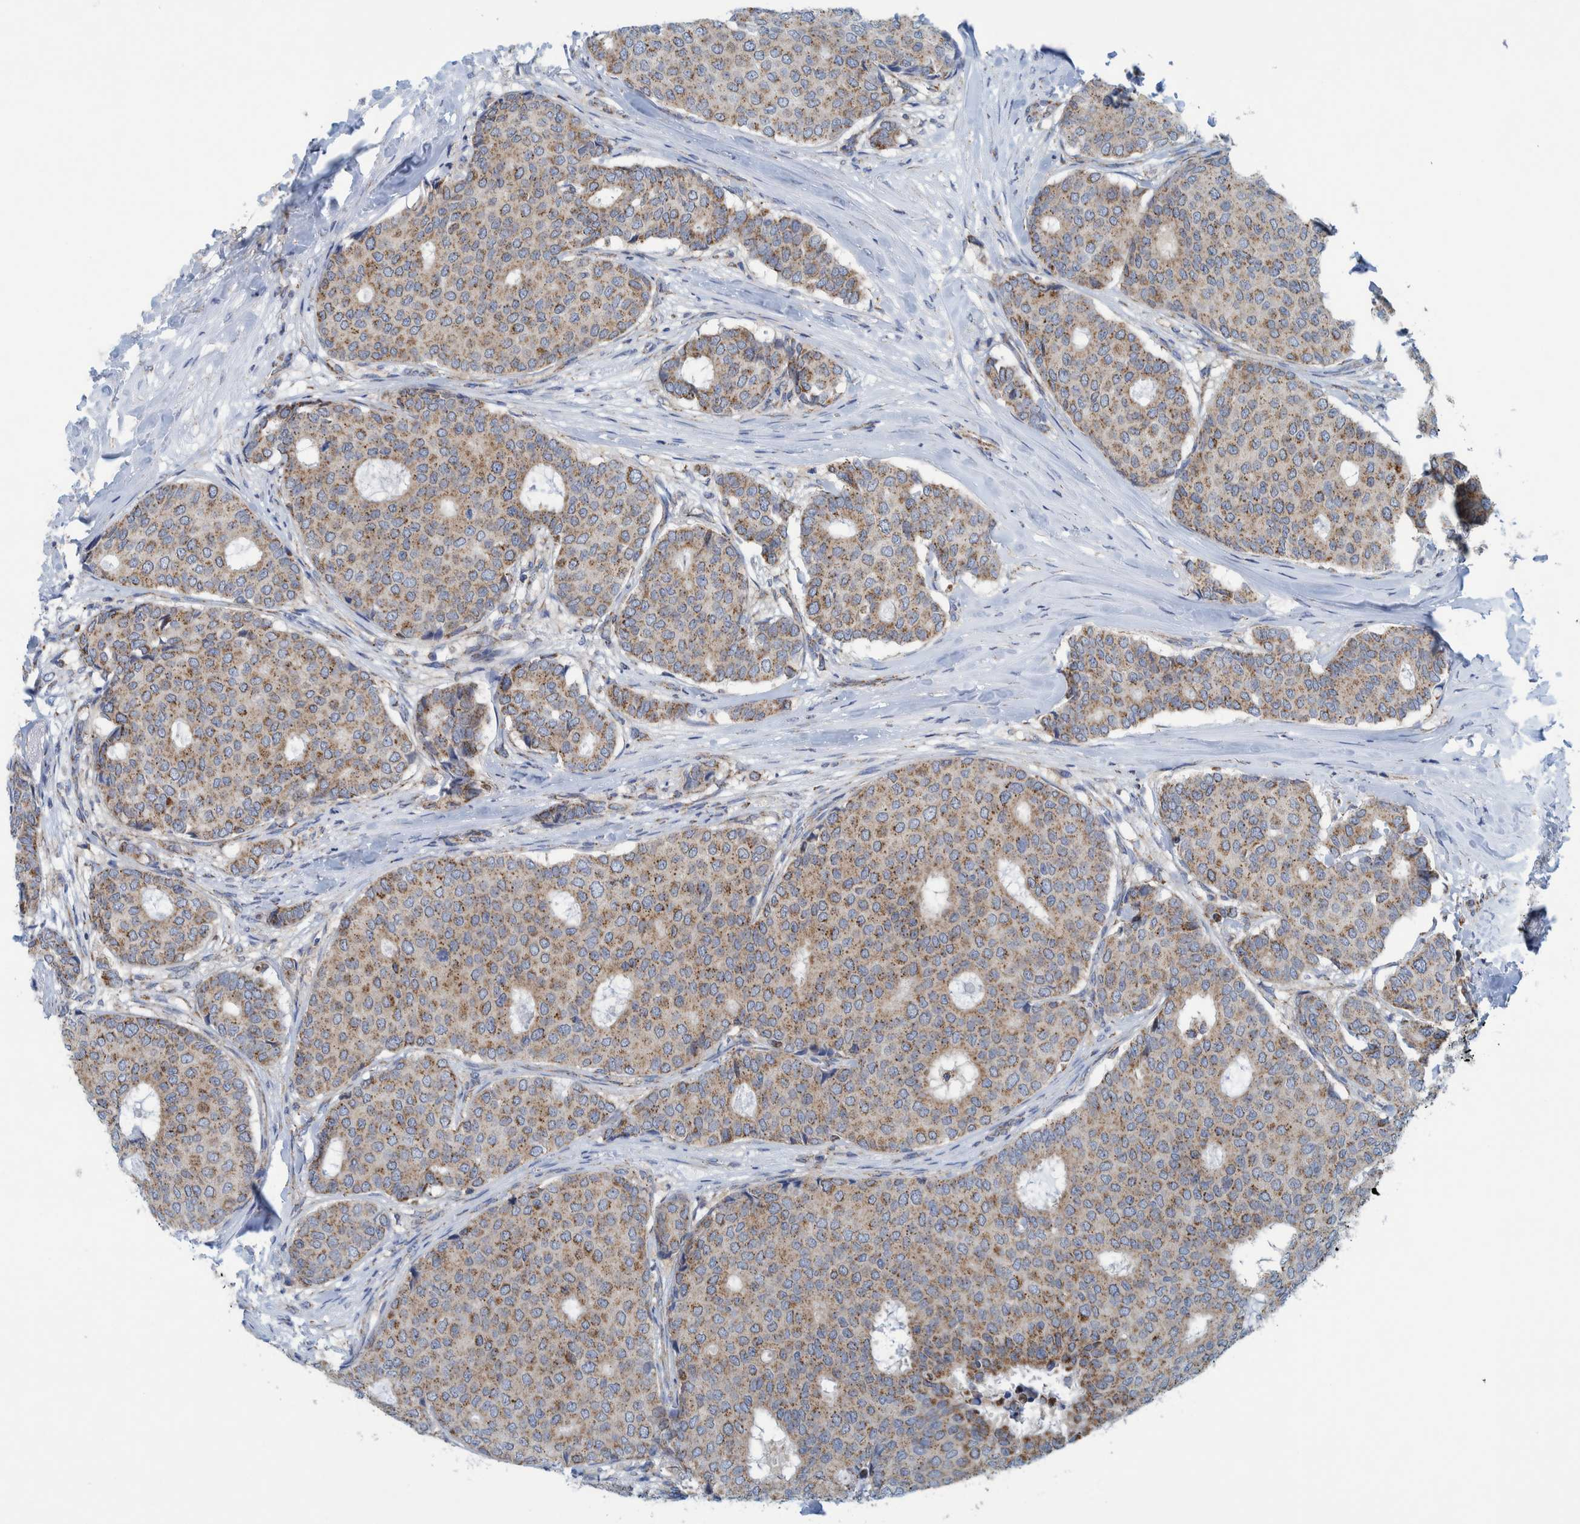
{"staining": {"intensity": "moderate", "quantity": ">75%", "location": "cytoplasmic/membranous"}, "tissue": "breast cancer", "cell_type": "Tumor cells", "image_type": "cancer", "snomed": [{"axis": "morphology", "description": "Duct carcinoma"}, {"axis": "topography", "description": "Breast"}], "caption": "Immunohistochemistry (DAB (3,3'-diaminobenzidine)) staining of human breast infiltrating ductal carcinoma demonstrates moderate cytoplasmic/membranous protein expression in approximately >75% of tumor cells.", "gene": "MRPS7", "patient": {"sex": "female", "age": 75}}